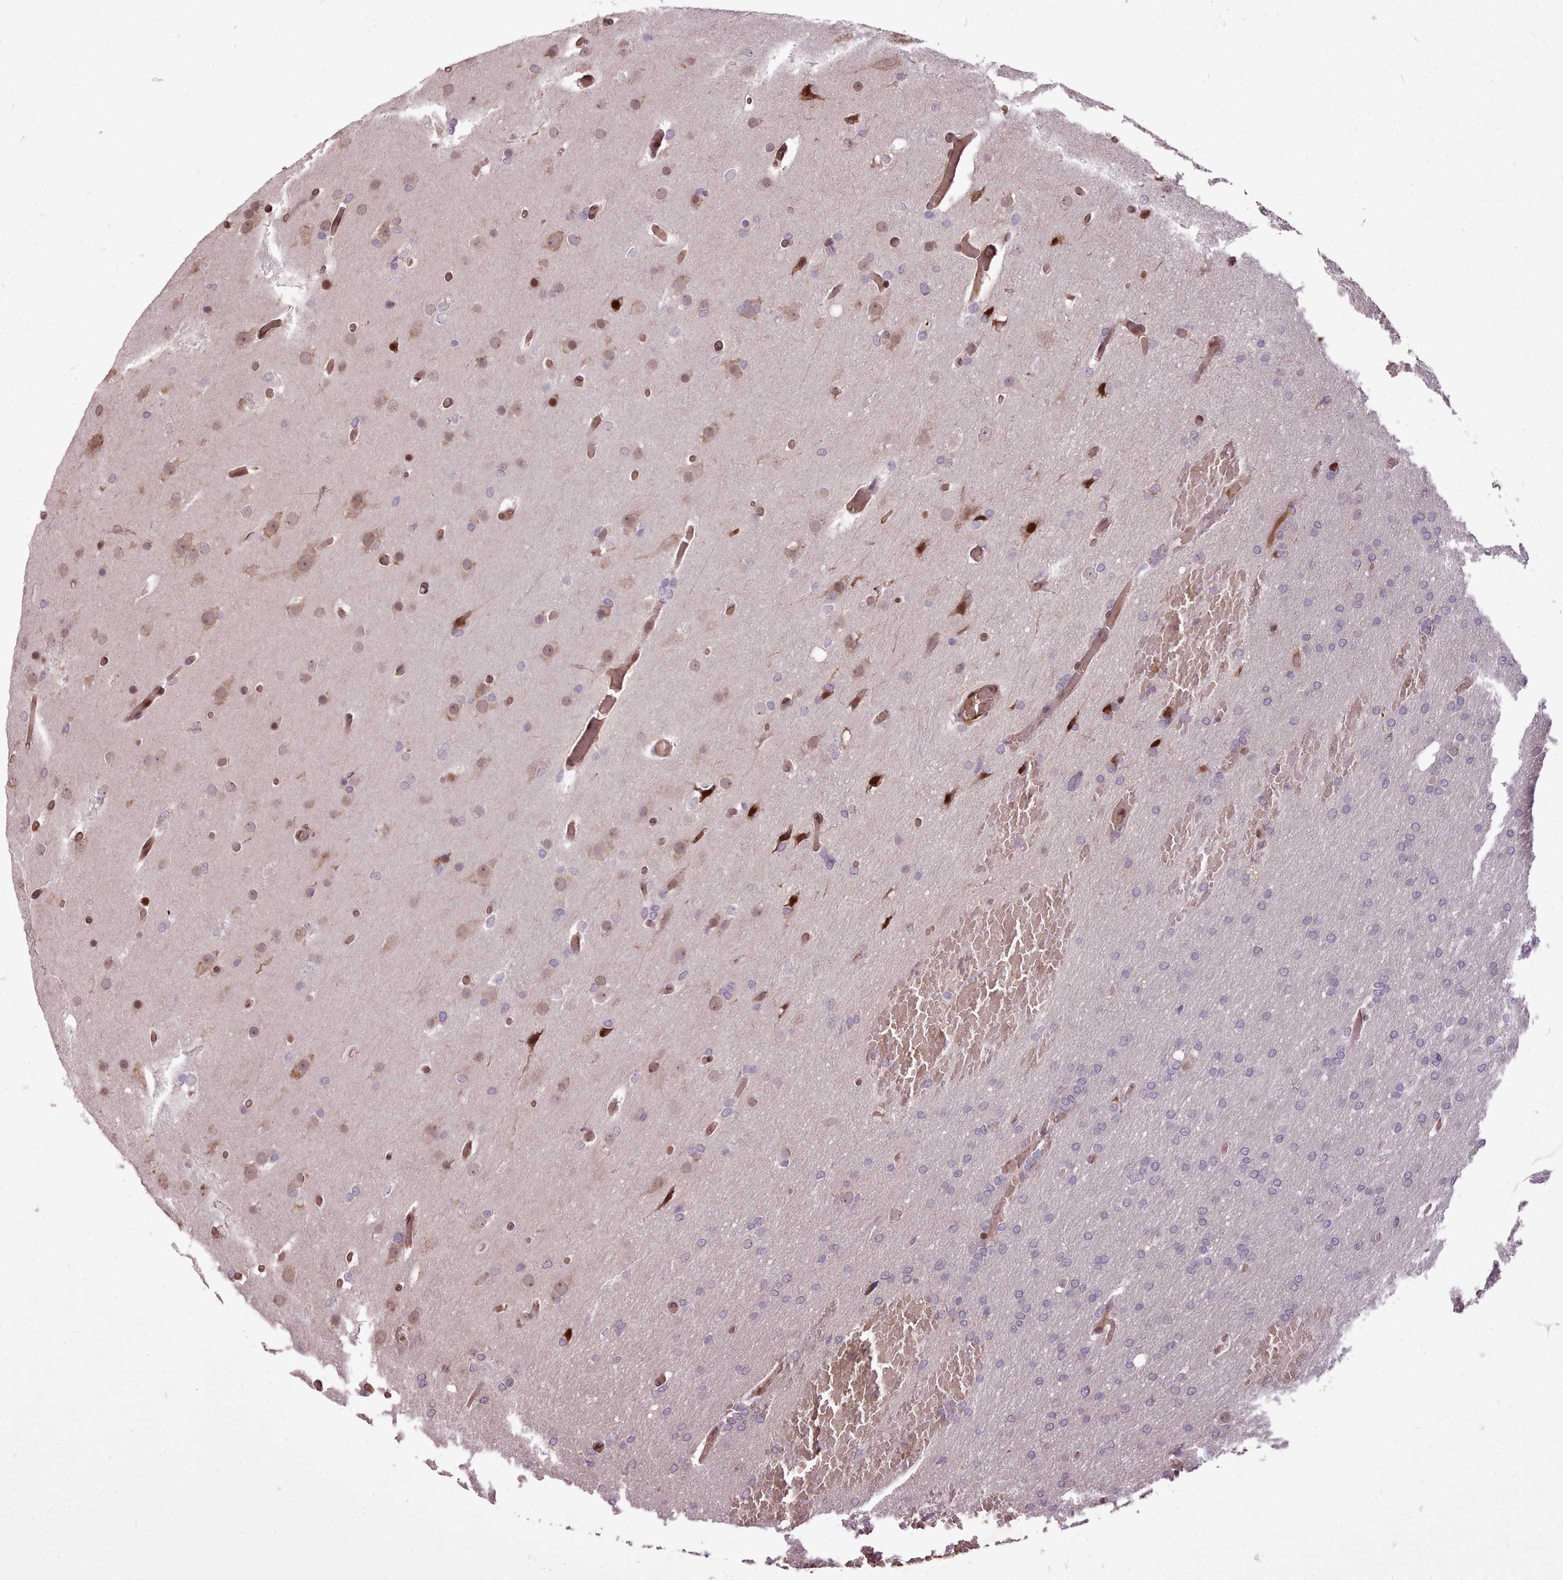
{"staining": {"intensity": "negative", "quantity": "none", "location": "none"}, "tissue": "glioma", "cell_type": "Tumor cells", "image_type": "cancer", "snomed": [{"axis": "morphology", "description": "Glioma, malignant, High grade"}, {"axis": "topography", "description": "Cerebral cortex"}], "caption": "This photomicrograph is of malignant glioma (high-grade) stained with immunohistochemistry to label a protein in brown with the nuclei are counter-stained blue. There is no positivity in tumor cells.", "gene": "CABP1", "patient": {"sex": "female", "age": 36}}